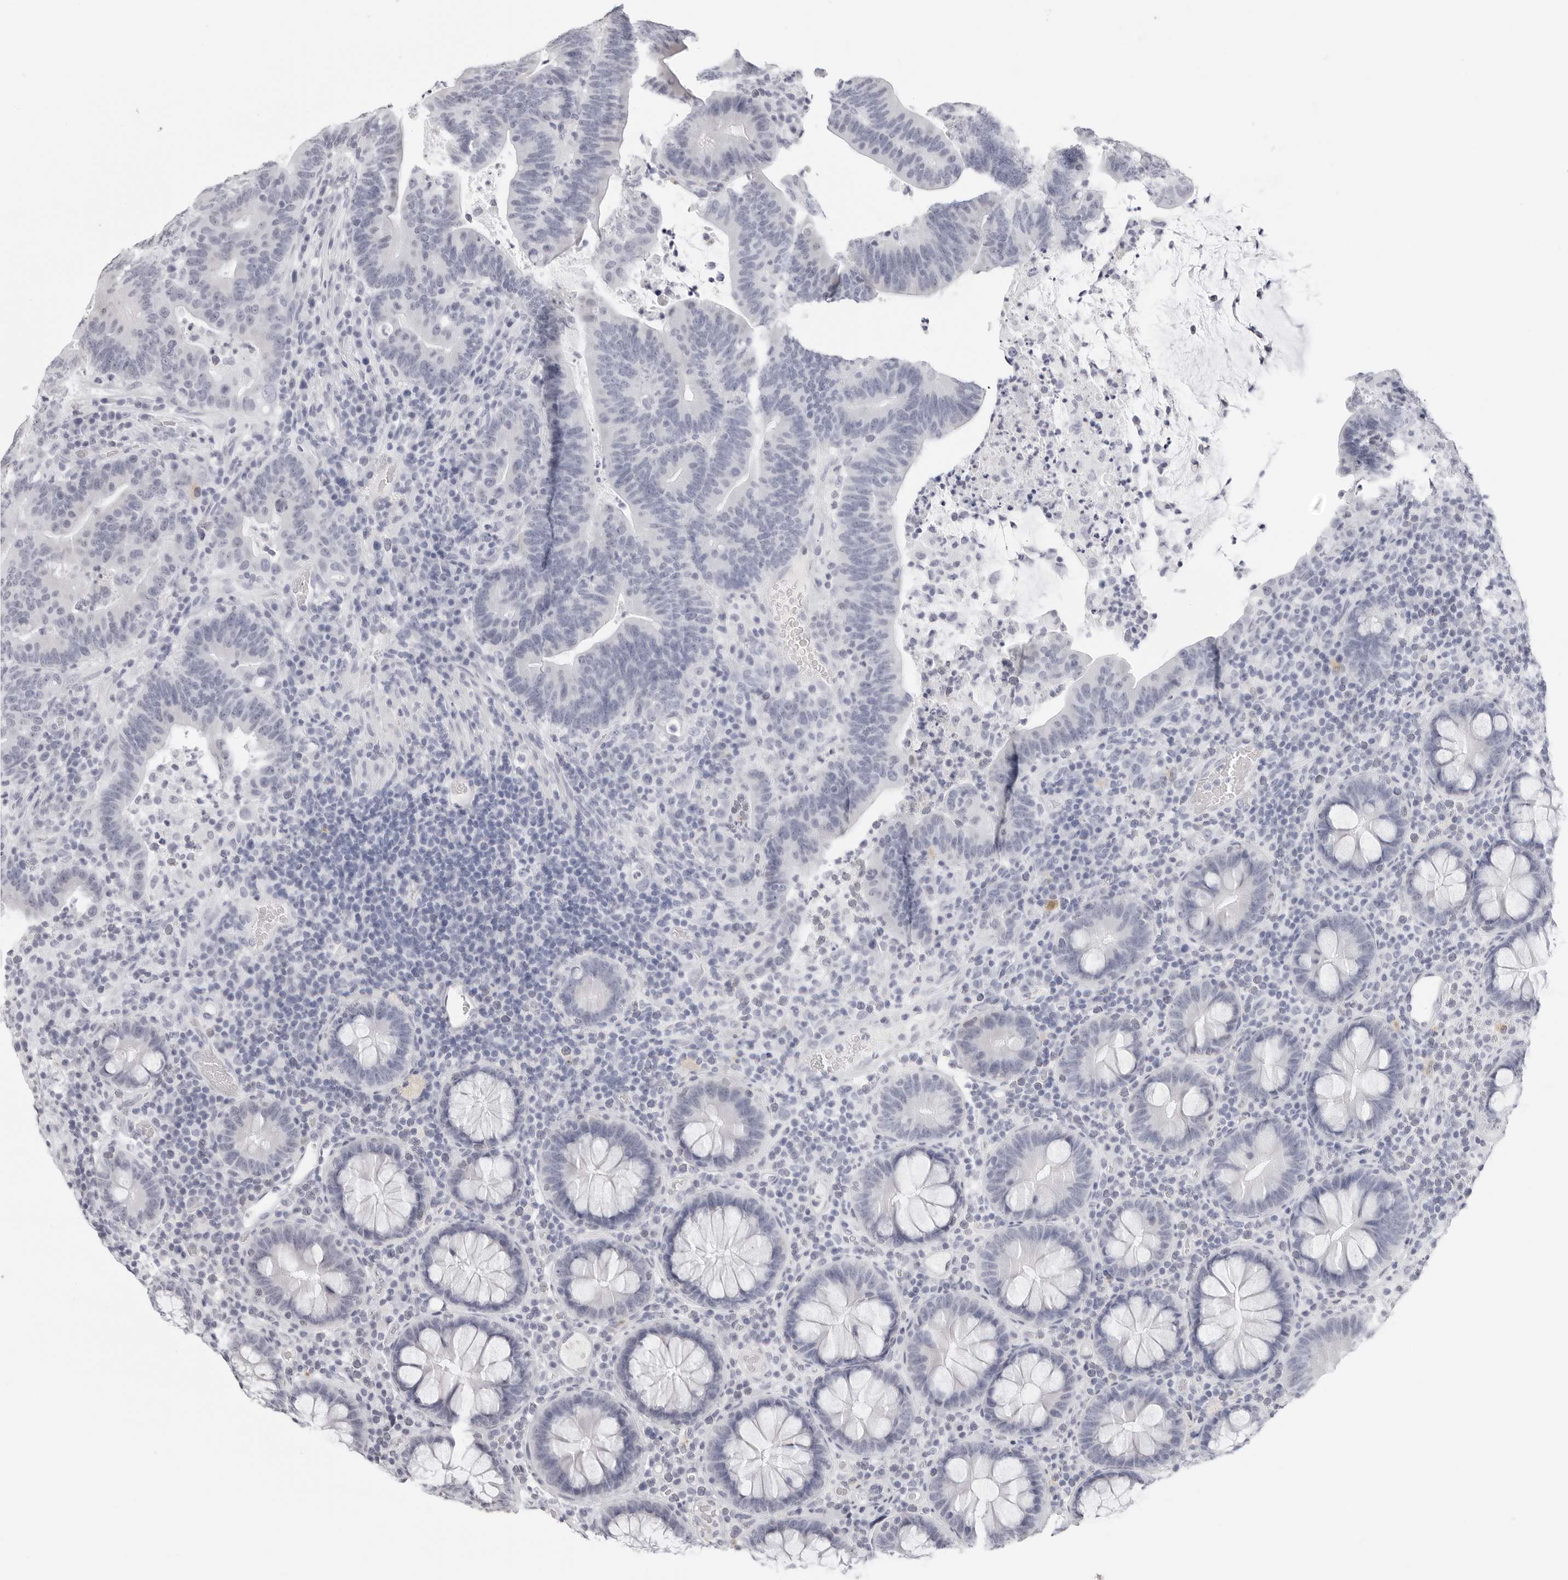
{"staining": {"intensity": "negative", "quantity": "none", "location": "none"}, "tissue": "colorectal cancer", "cell_type": "Tumor cells", "image_type": "cancer", "snomed": [{"axis": "morphology", "description": "Adenocarcinoma, NOS"}, {"axis": "topography", "description": "Colon"}], "caption": "This is an immunohistochemistry (IHC) histopathology image of adenocarcinoma (colorectal). There is no positivity in tumor cells.", "gene": "AGMAT", "patient": {"sex": "female", "age": 66}}